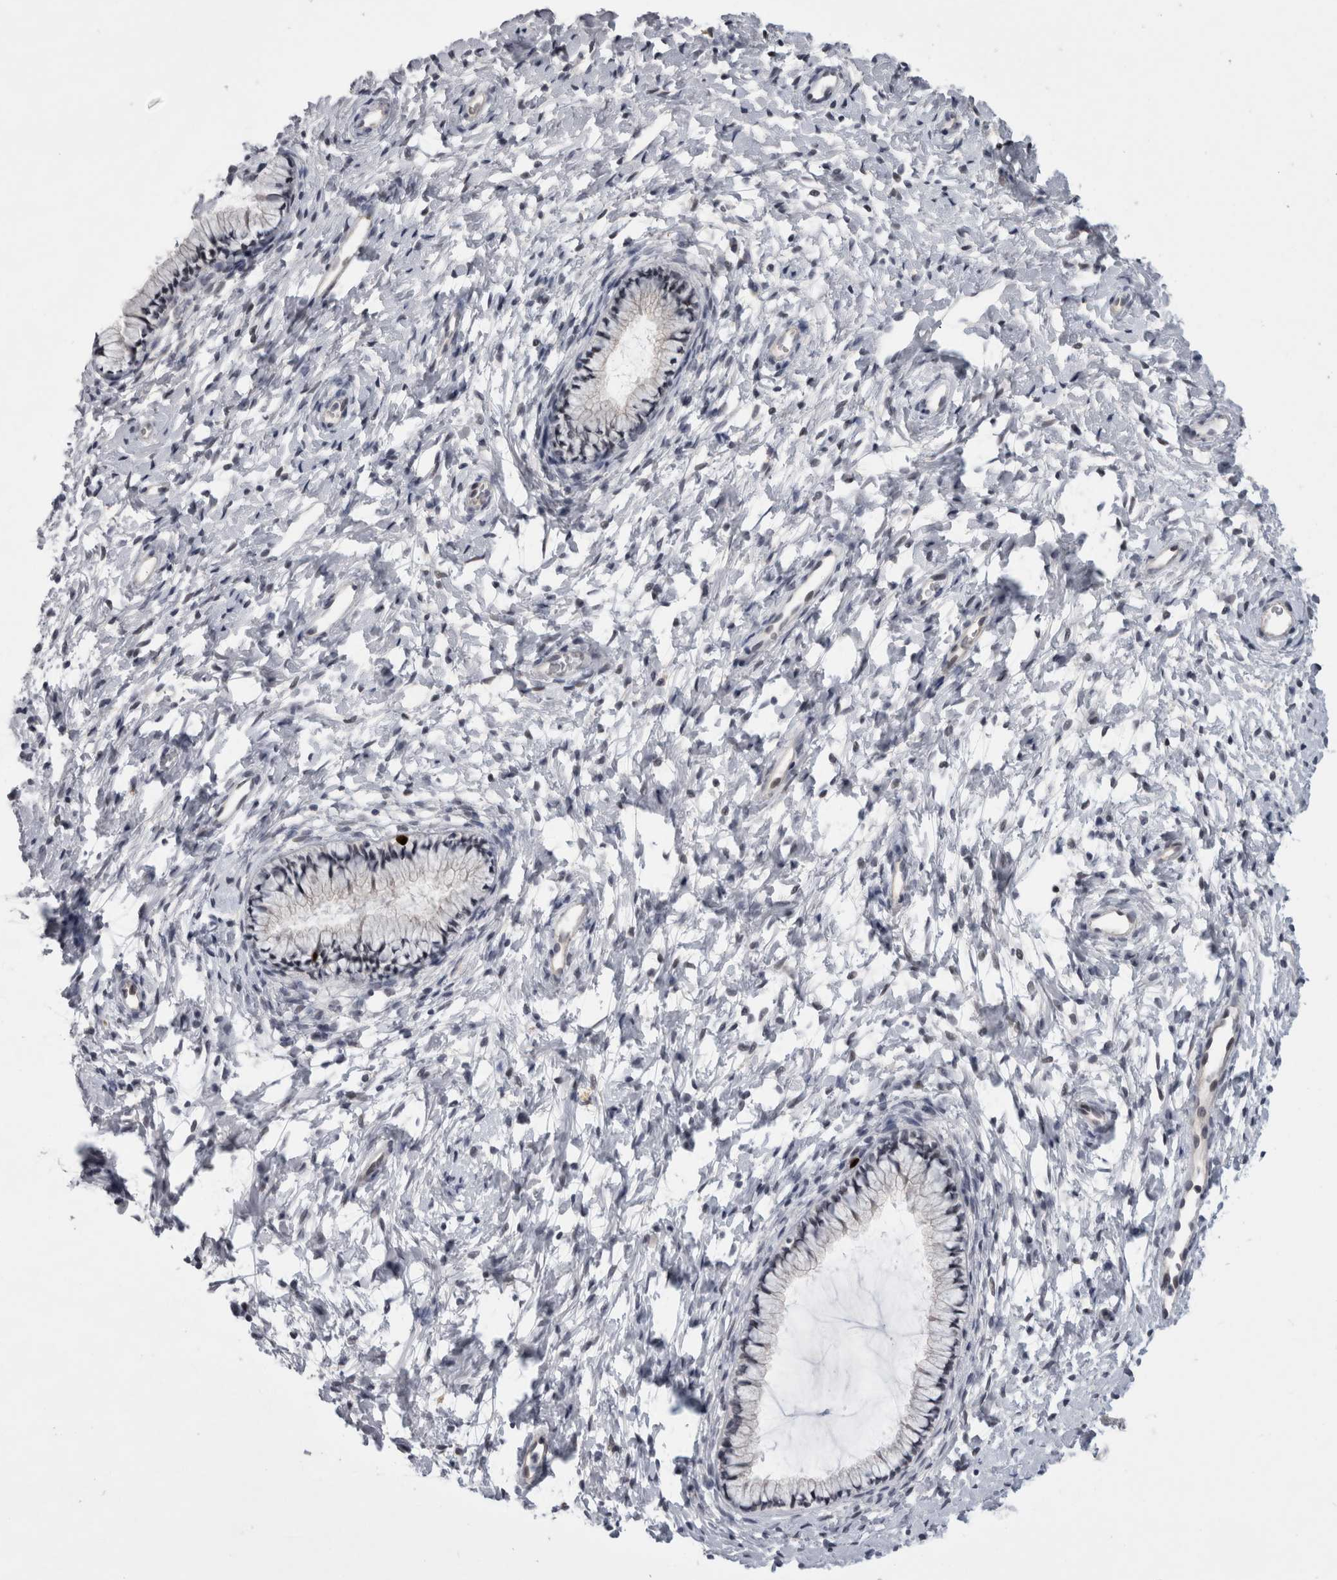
{"staining": {"intensity": "negative", "quantity": "none", "location": "none"}, "tissue": "cervix", "cell_type": "Glandular cells", "image_type": "normal", "snomed": [{"axis": "morphology", "description": "Normal tissue, NOS"}, {"axis": "topography", "description": "Cervix"}], "caption": "This is an immunohistochemistry (IHC) image of unremarkable human cervix. There is no positivity in glandular cells.", "gene": "KIF18B", "patient": {"sex": "female", "age": 72}}